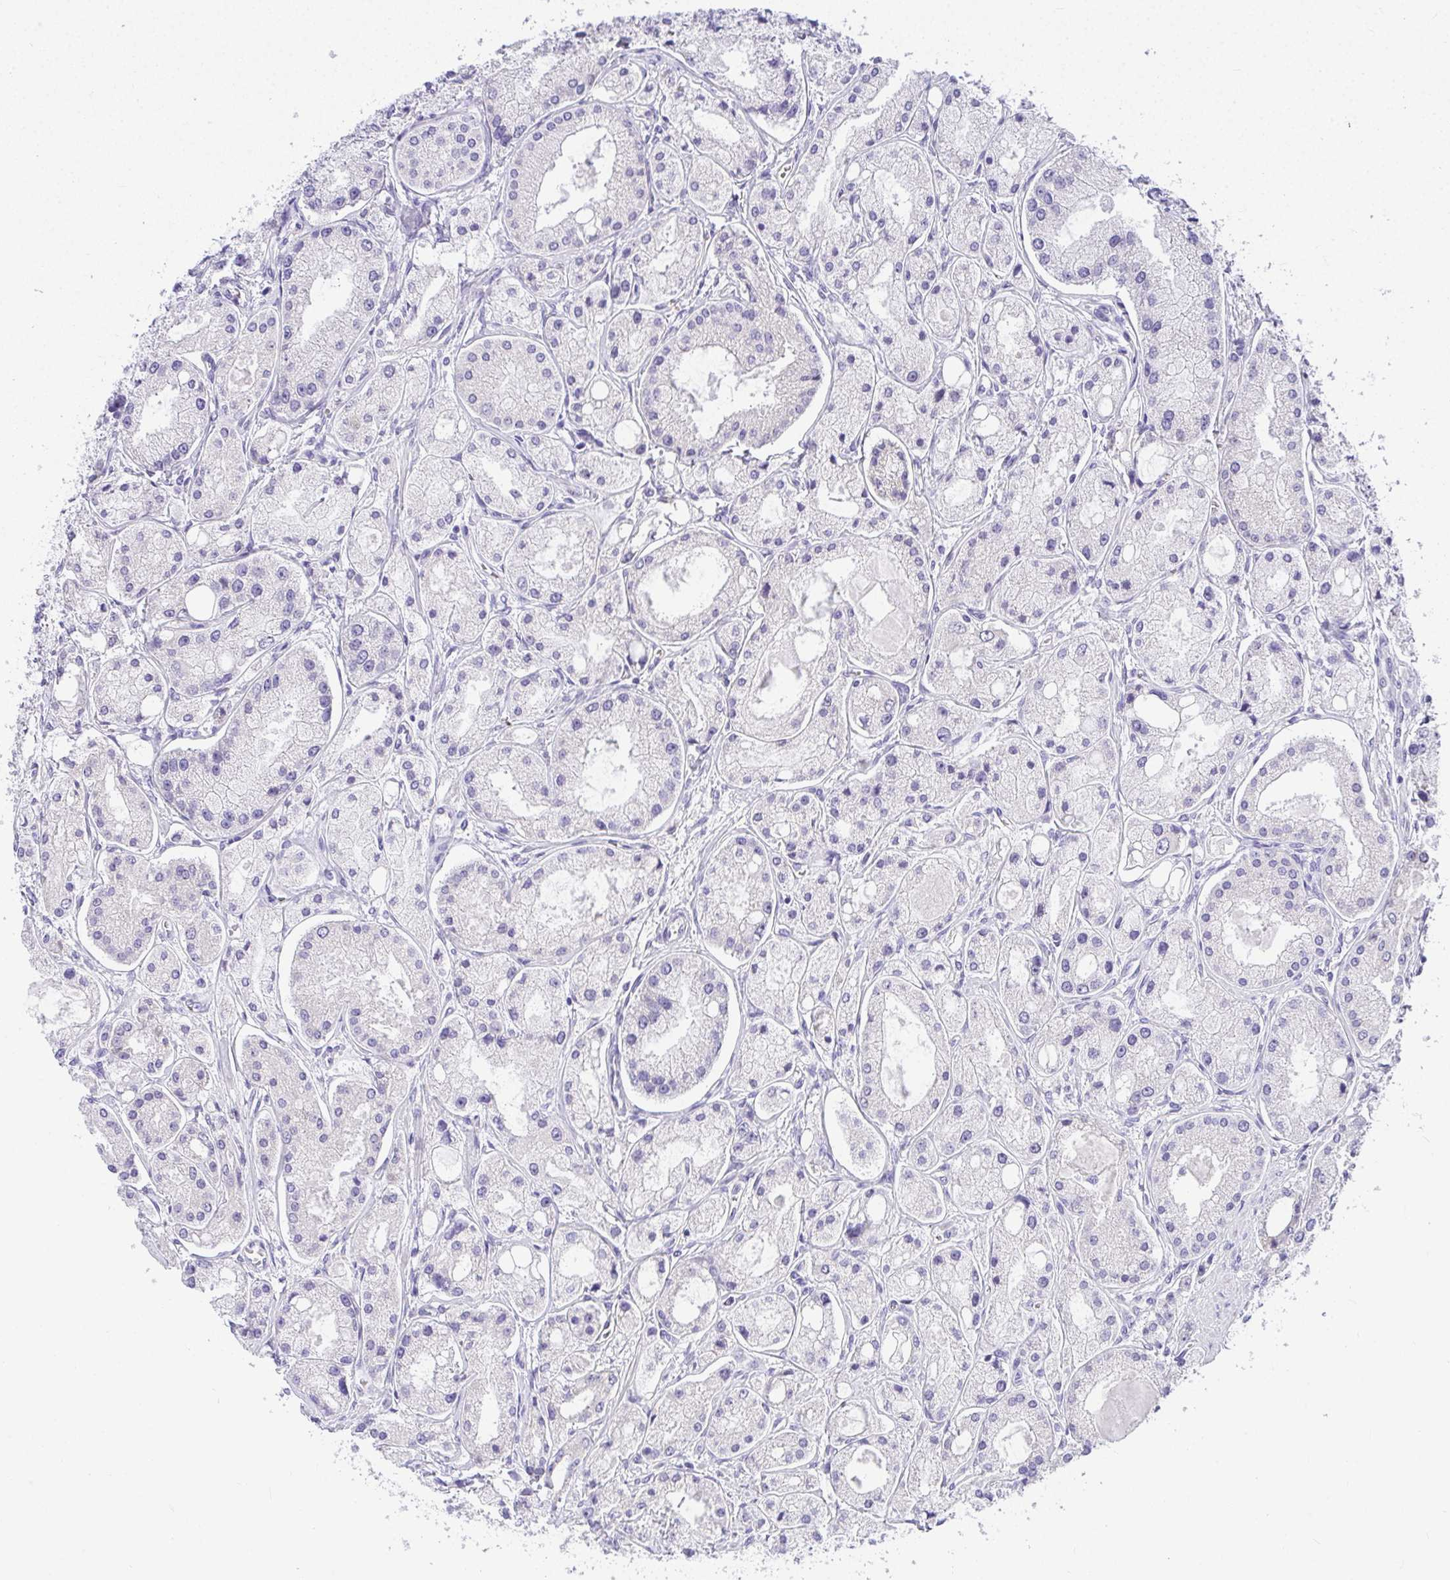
{"staining": {"intensity": "negative", "quantity": "none", "location": "none"}, "tissue": "prostate cancer", "cell_type": "Tumor cells", "image_type": "cancer", "snomed": [{"axis": "morphology", "description": "Adenocarcinoma, High grade"}, {"axis": "topography", "description": "Prostate"}], "caption": "DAB (3,3'-diaminobenzidine) immunohistochemical staining of human high-grade adenocarcinoma (prostate) shows no significant staining in tumor cells.", "gene": "ADRA2C", "patient": {"sex": "male", "age": 66}}